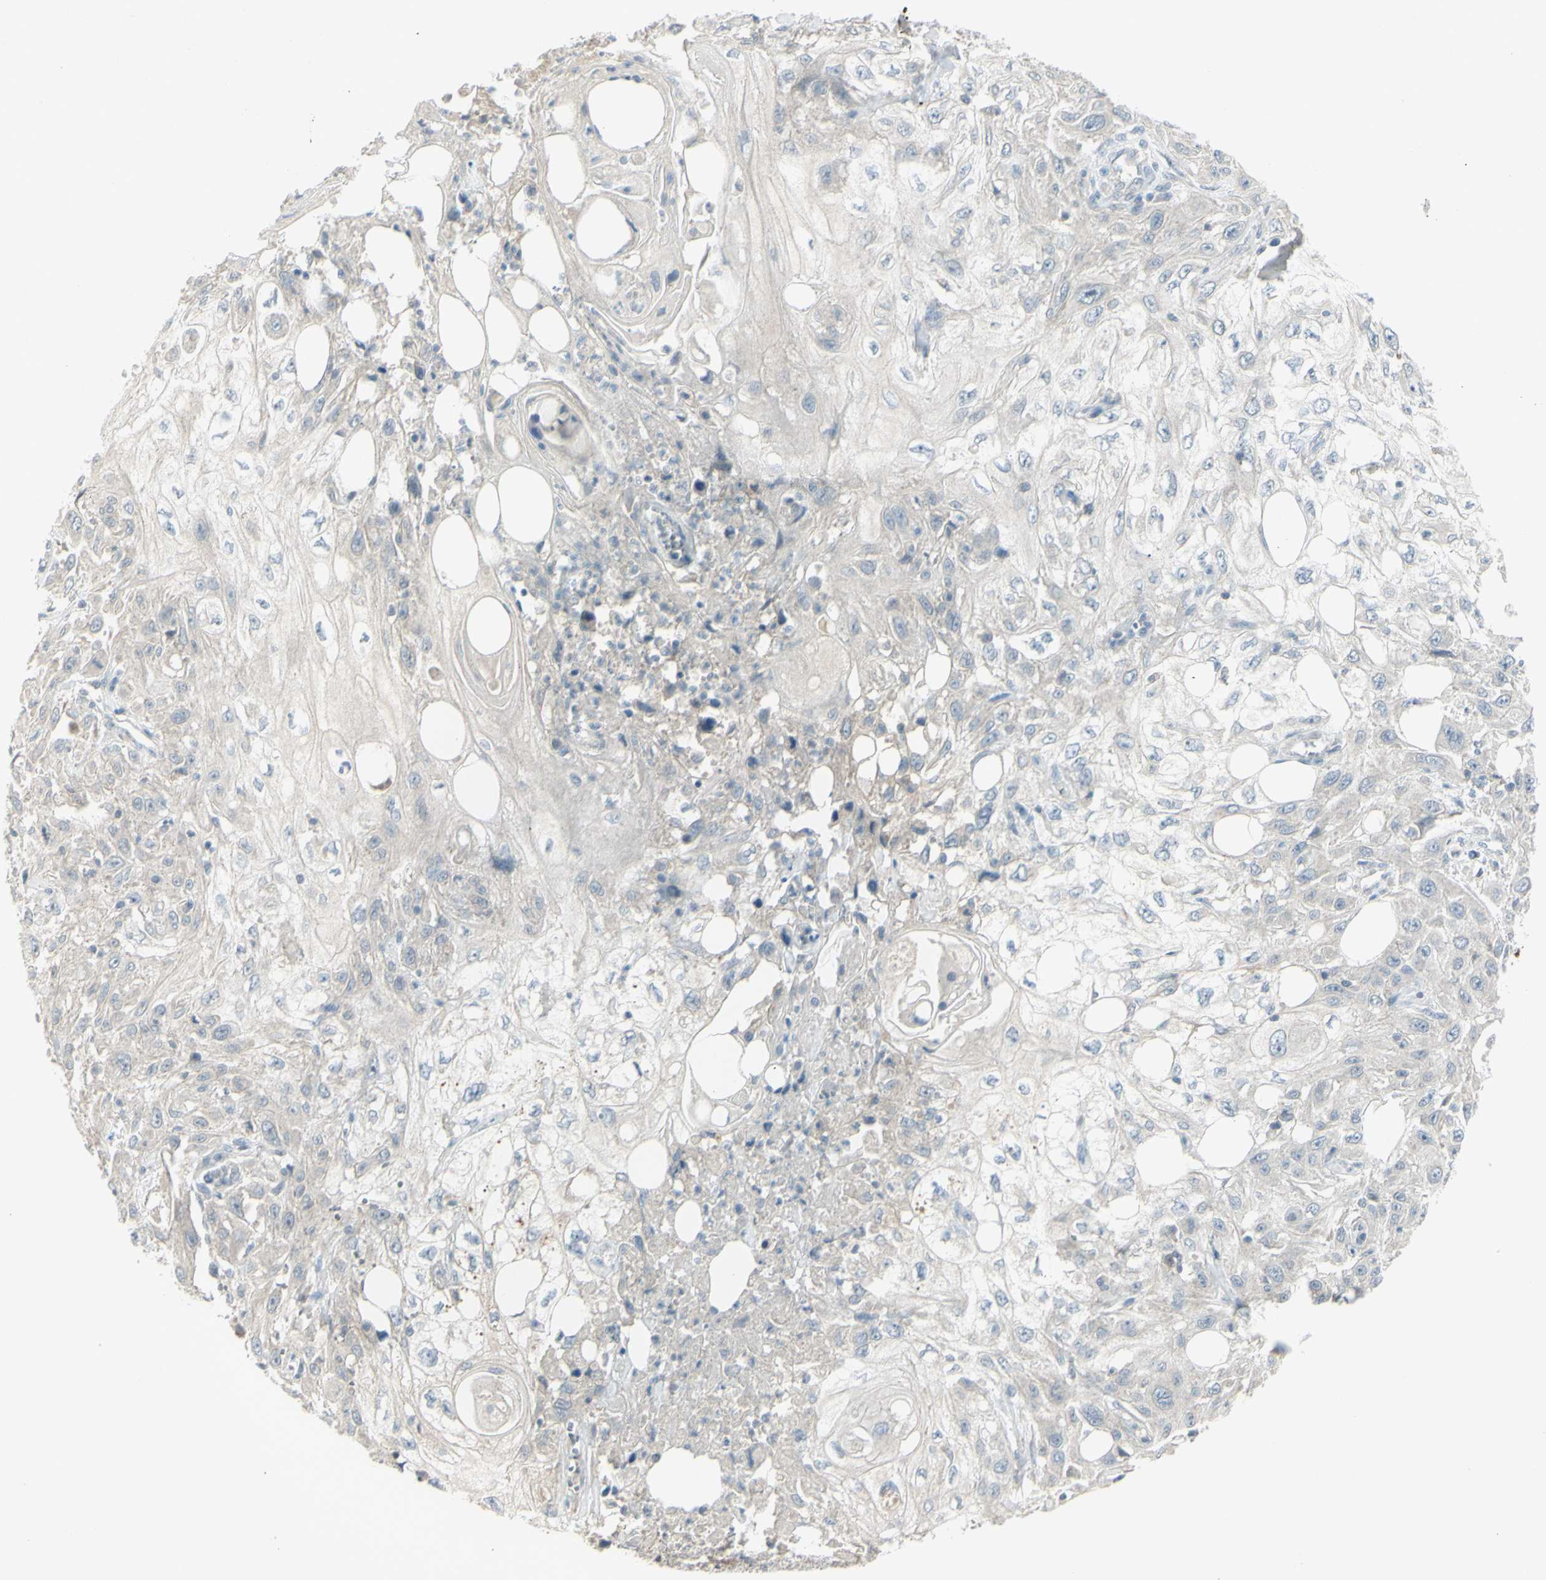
{"staining": {"intensity": "negative", "quantity": "none", "location": "none"}, "tissue": "skin cancer", "cell_type": "Tumor cells", "image_type": "cancer", "snomed": [{"axis": "morphology", "description": "Squamous cell carcinoma, NOS"}, {"axis": "topography", "description": "Skin"}], "caption": "Tumor cells are negative for brown protein staining in skin cancer (squamous cell carcinoma). (Stains: DAB IHC with hematoxylin counter stain, Microscopy: brightfield microscopy at high magnification).", "gene": "SH3GL2", "patient": {"sex": "male", "age": 75}}